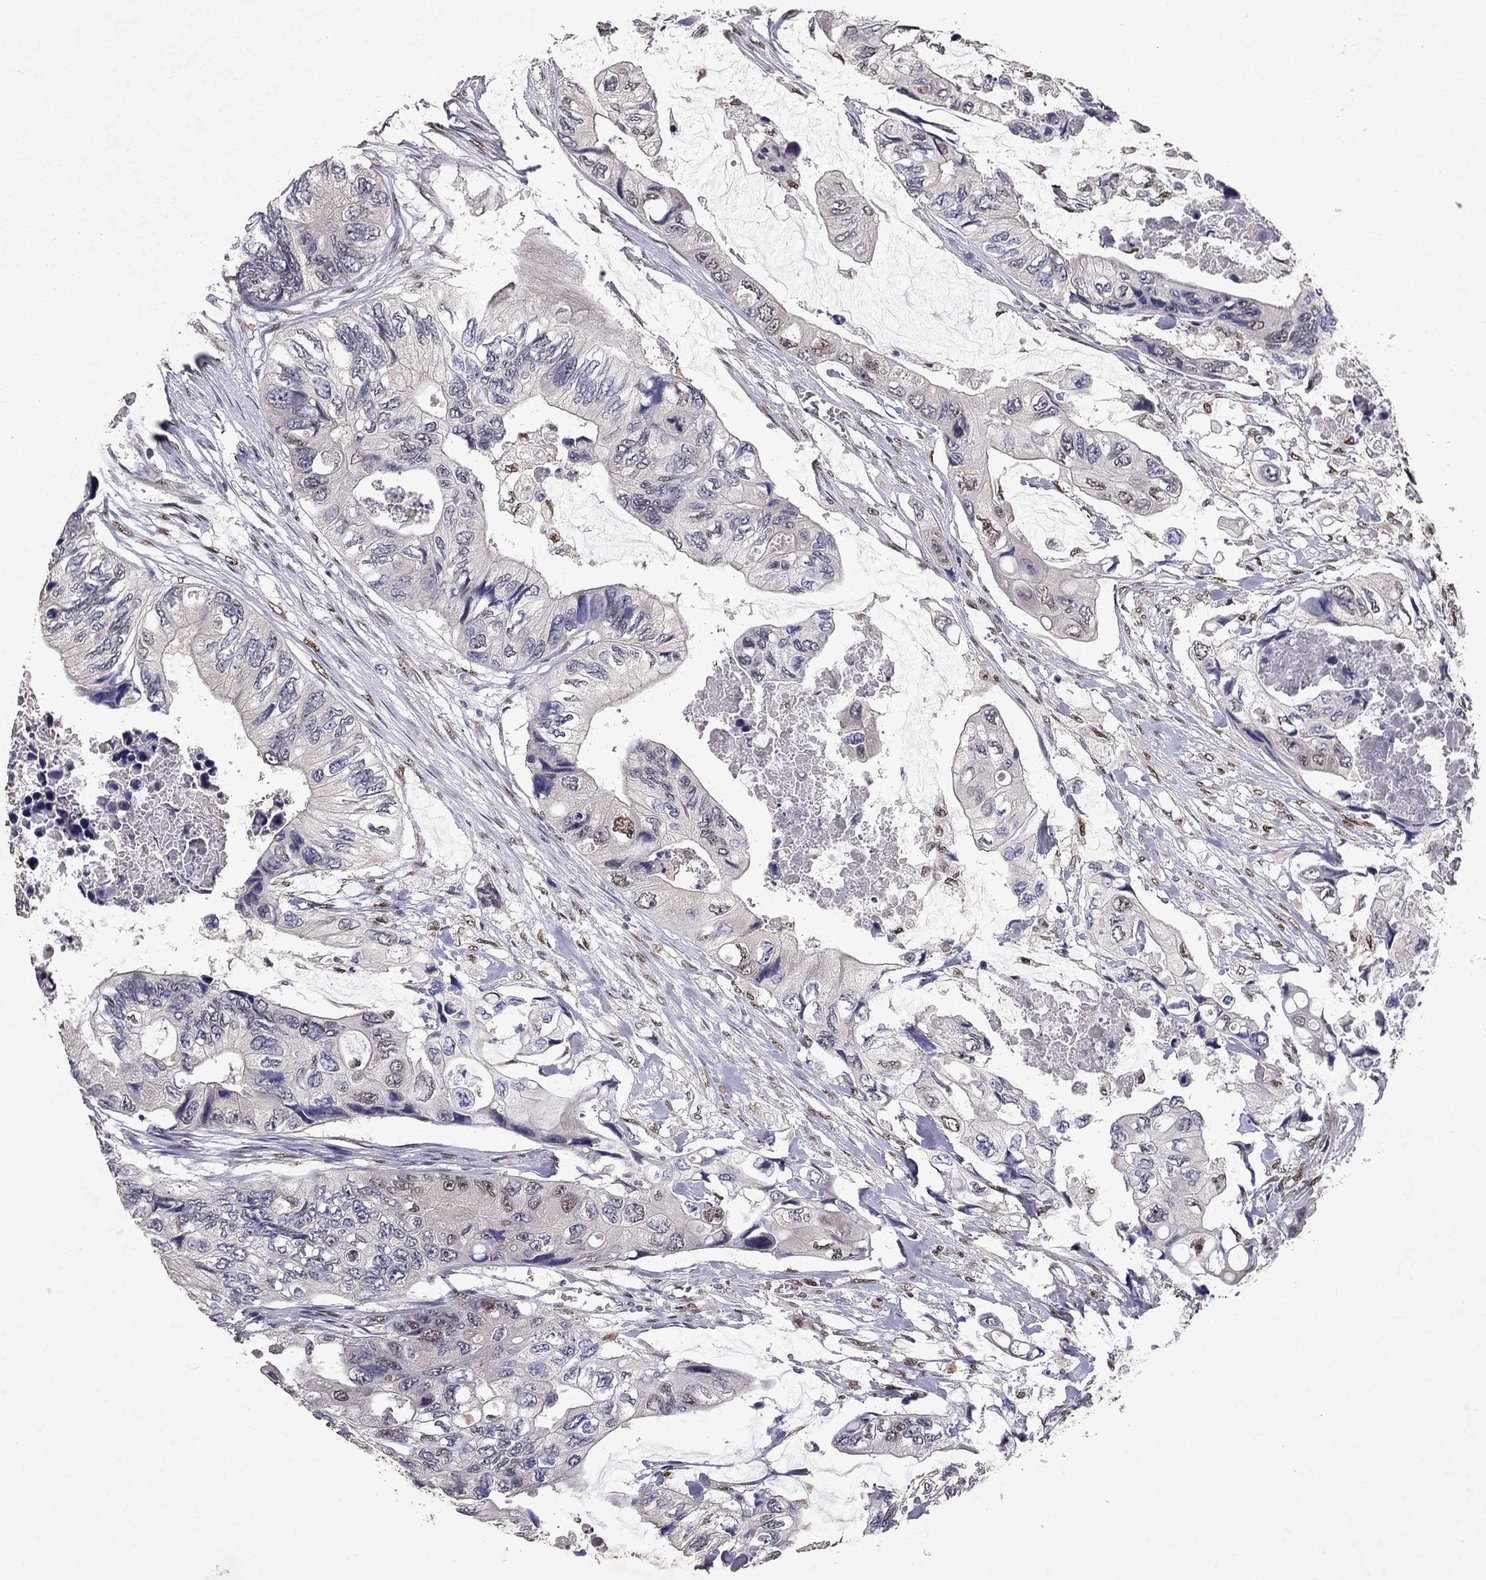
{"staining": {"intensity": "negative", "quantity": "none", "location": "none"}, "tissue": "colorectal cancer", "cell_type": "Tumor cells", "image_type": "cancer", "snomed": [{"axis": "morphology", "description": "Adenocarcinoma, NOS"}, {"axis": "topography", "description": "Rectum"}], "caption": "IHC histopathology image of neoplastic tissue: human colorectal adenocarcinoma stained with DAB (3,3'-diaminobenzidine) demonstrates no significant protein positivity in tumor cells.", "gene": "CRTC1", "patient": {"sex": "male", "age": 63}}